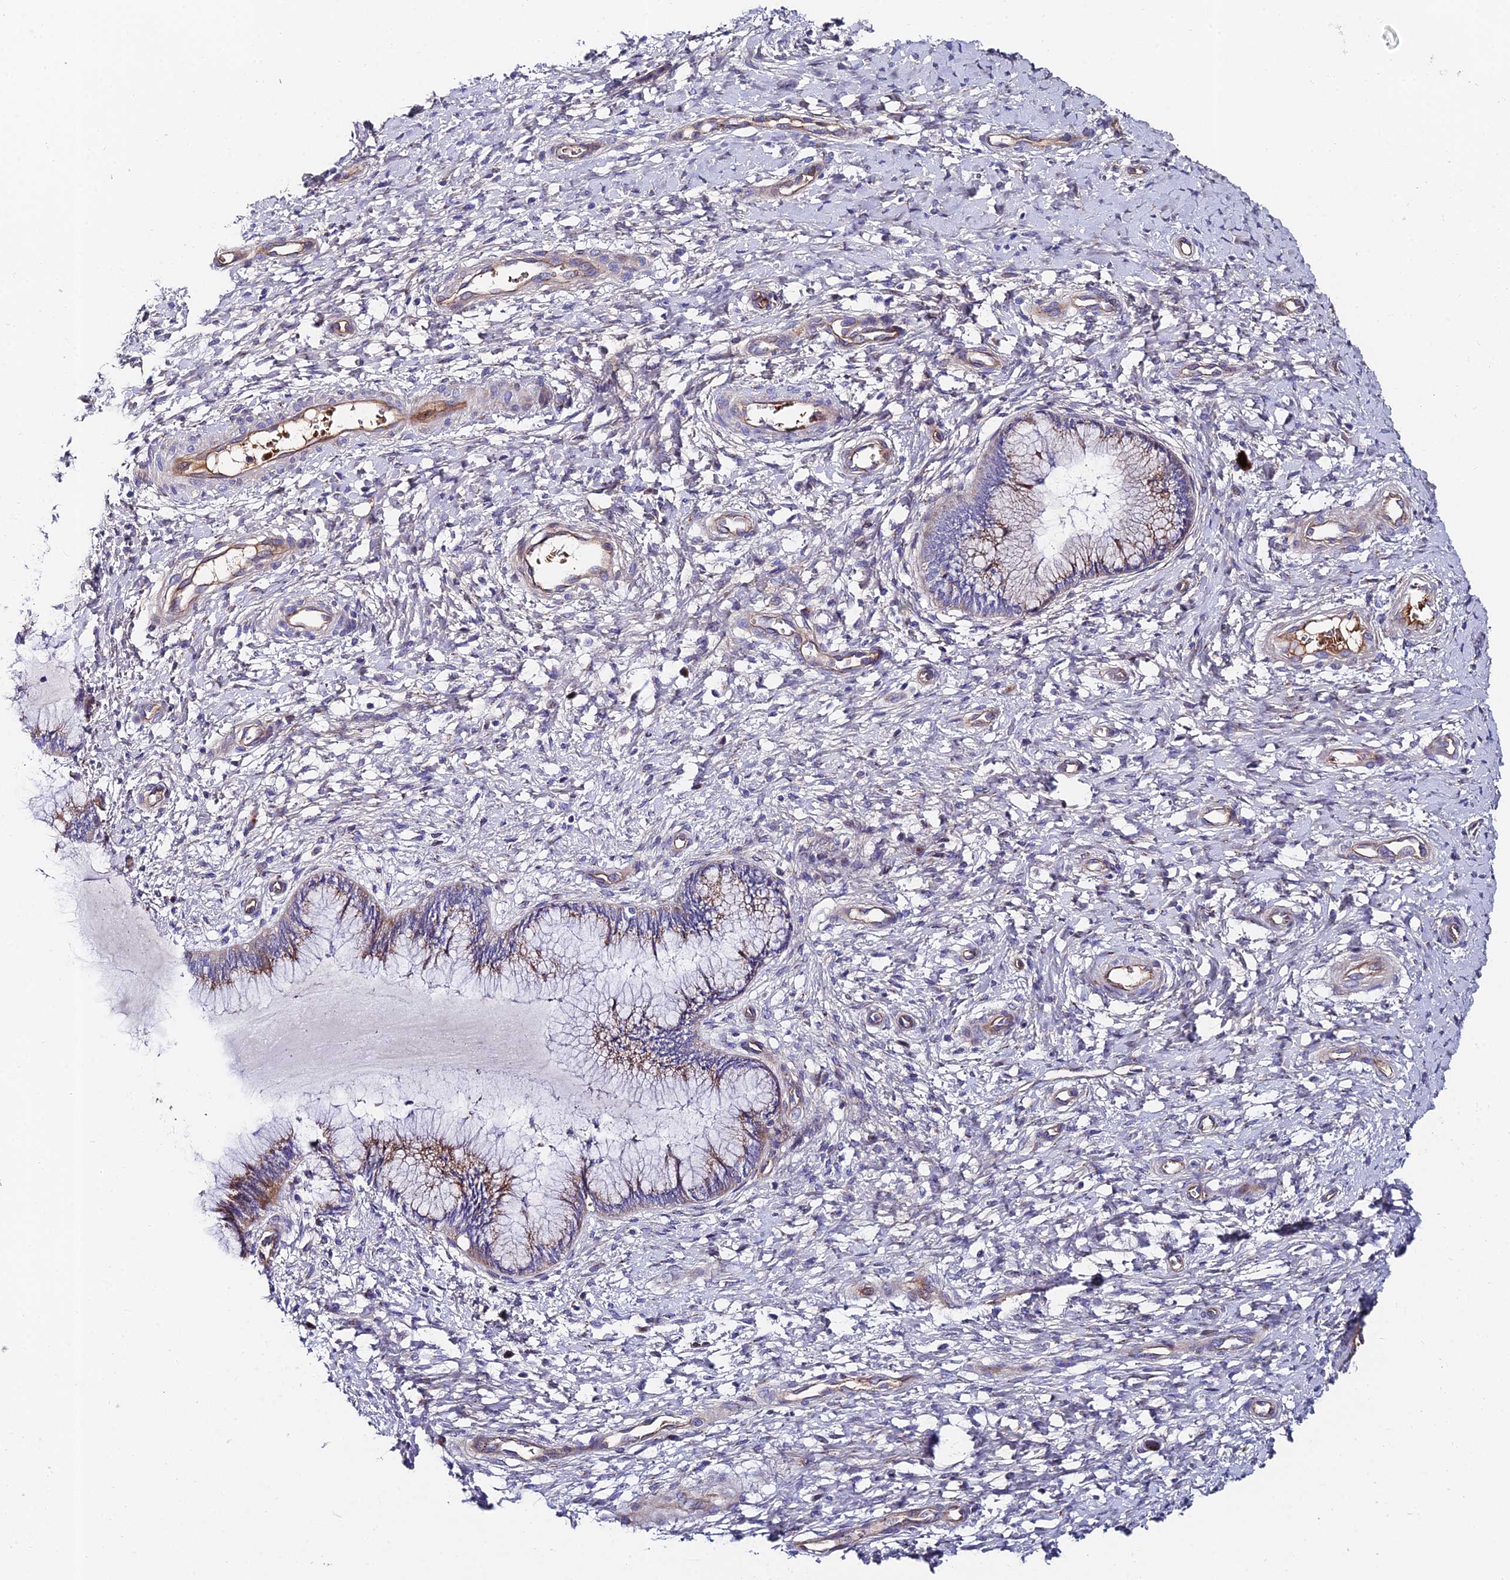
{"staining": {"intensity": "moderate", "quantity": "<25%", "location": "cytoplasmic/membranous"}, "tissue": "cervix", "cell_type": "Glandular cells", "image_type": "normal", "snomed": [{"axis": "morphology", "description": "Normal tissue, NOS"}, {"axis": "topography", "description": "Cervix"}], "caption": "A brown stain highlights moderate cytoplasmic/membranous expression of a protein in glandular cells of unremarkable cervix. The protein of interest is stained brown, and the nuclei are stained in blue (DAB (3,3'-diaminobenzidine) IHC with brightfield microscopy, high magnification).", "gene": "ADGRF3", "patient": {"sex": "female", "age": 33}}